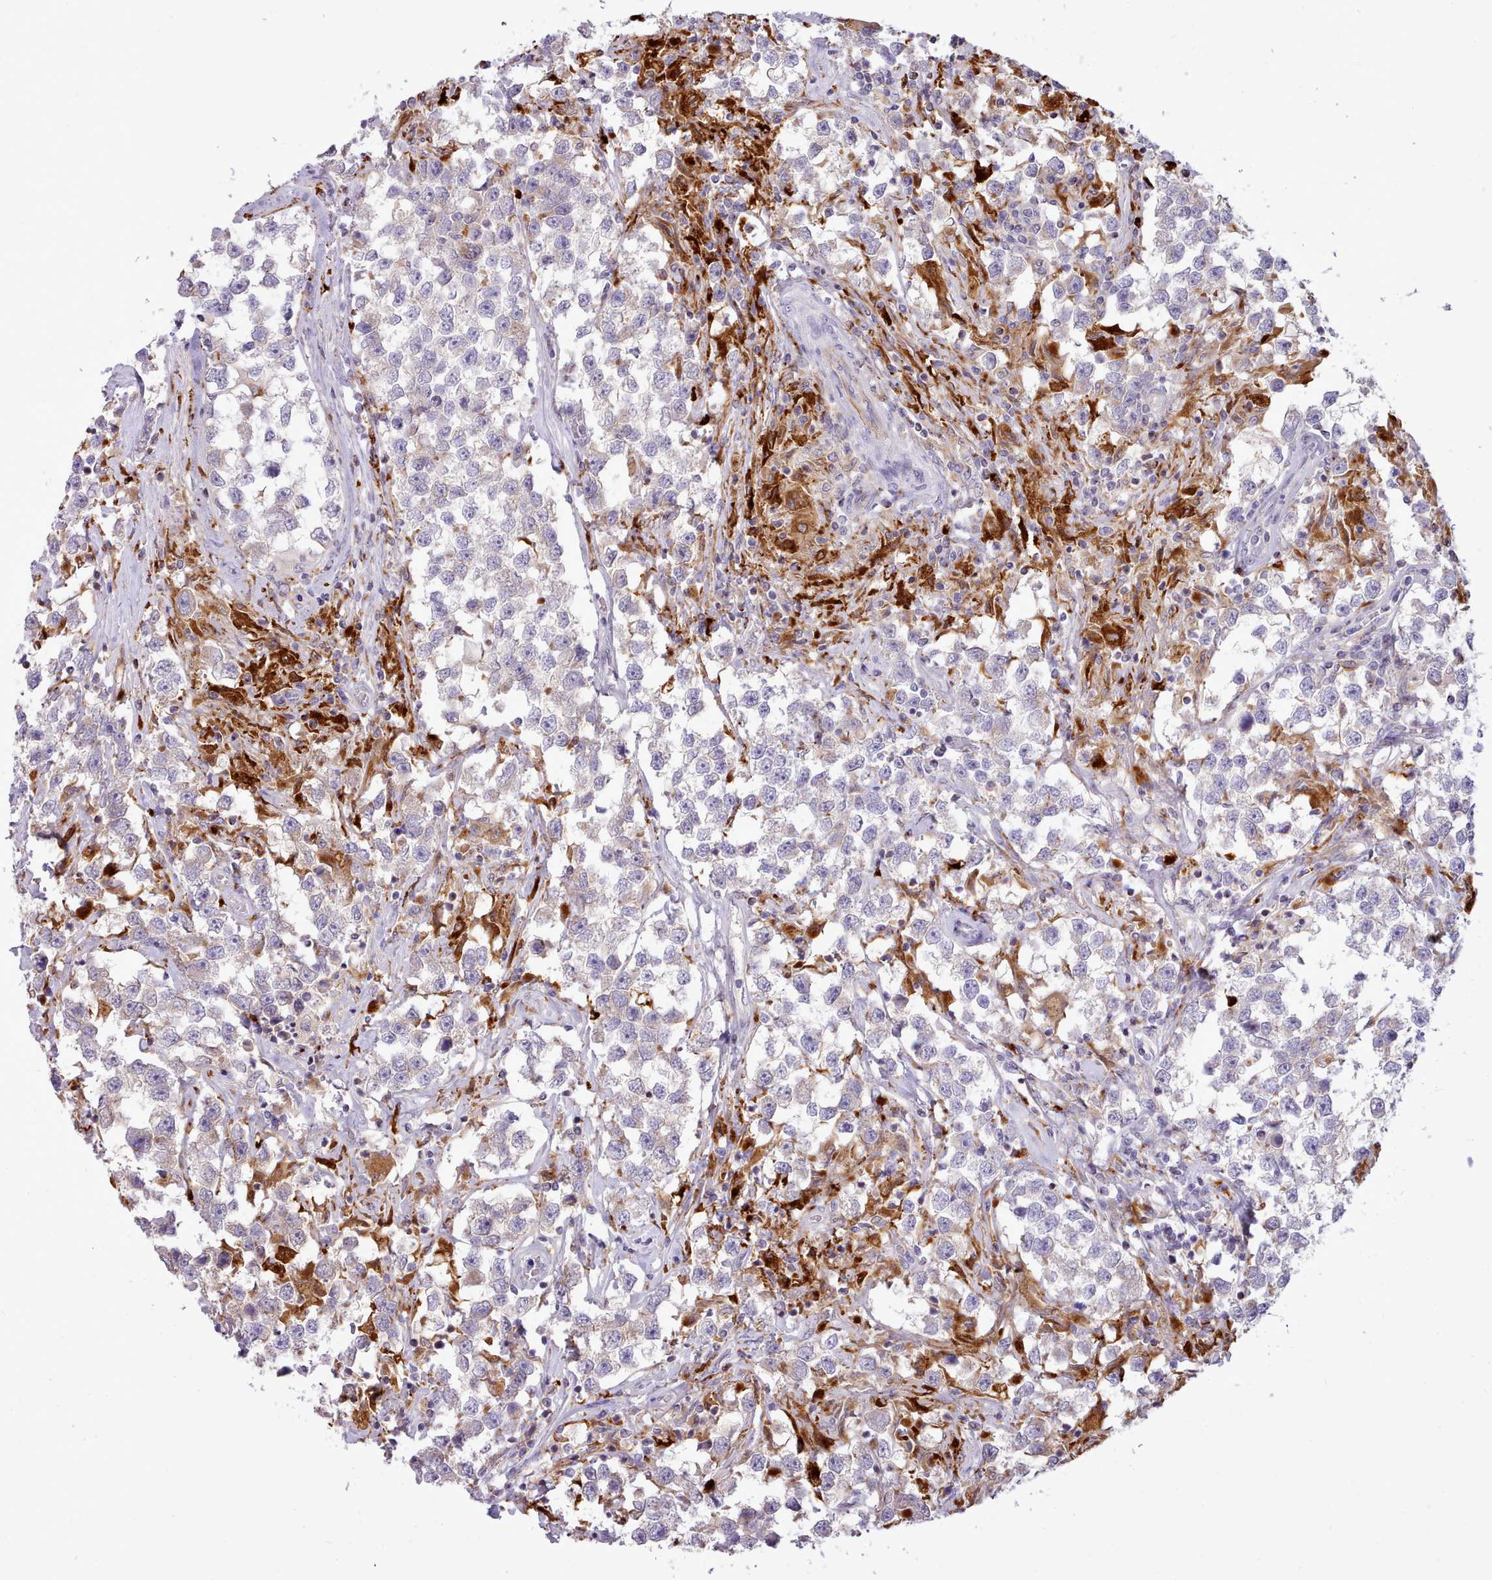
{"staining": {"intensity": "weak", "quantity": "<25%", "location": "cytoplasmic/membranous"}, "tissue": "testis cancer", "cell_type": "Tumor cells", "image_type": "cancer", "snomed": [{"axis": "morphology", "description": "Seminoma, NOS"}, {"axis": "topography", "description": "Testis"}], "caption": "Human testis cancer stained for a protein using immunohistochemistry (IHC) shows no positivity in tumor cells.", "gene": "CYP2A13", "patient": {"sex": "male", "age": 46}}